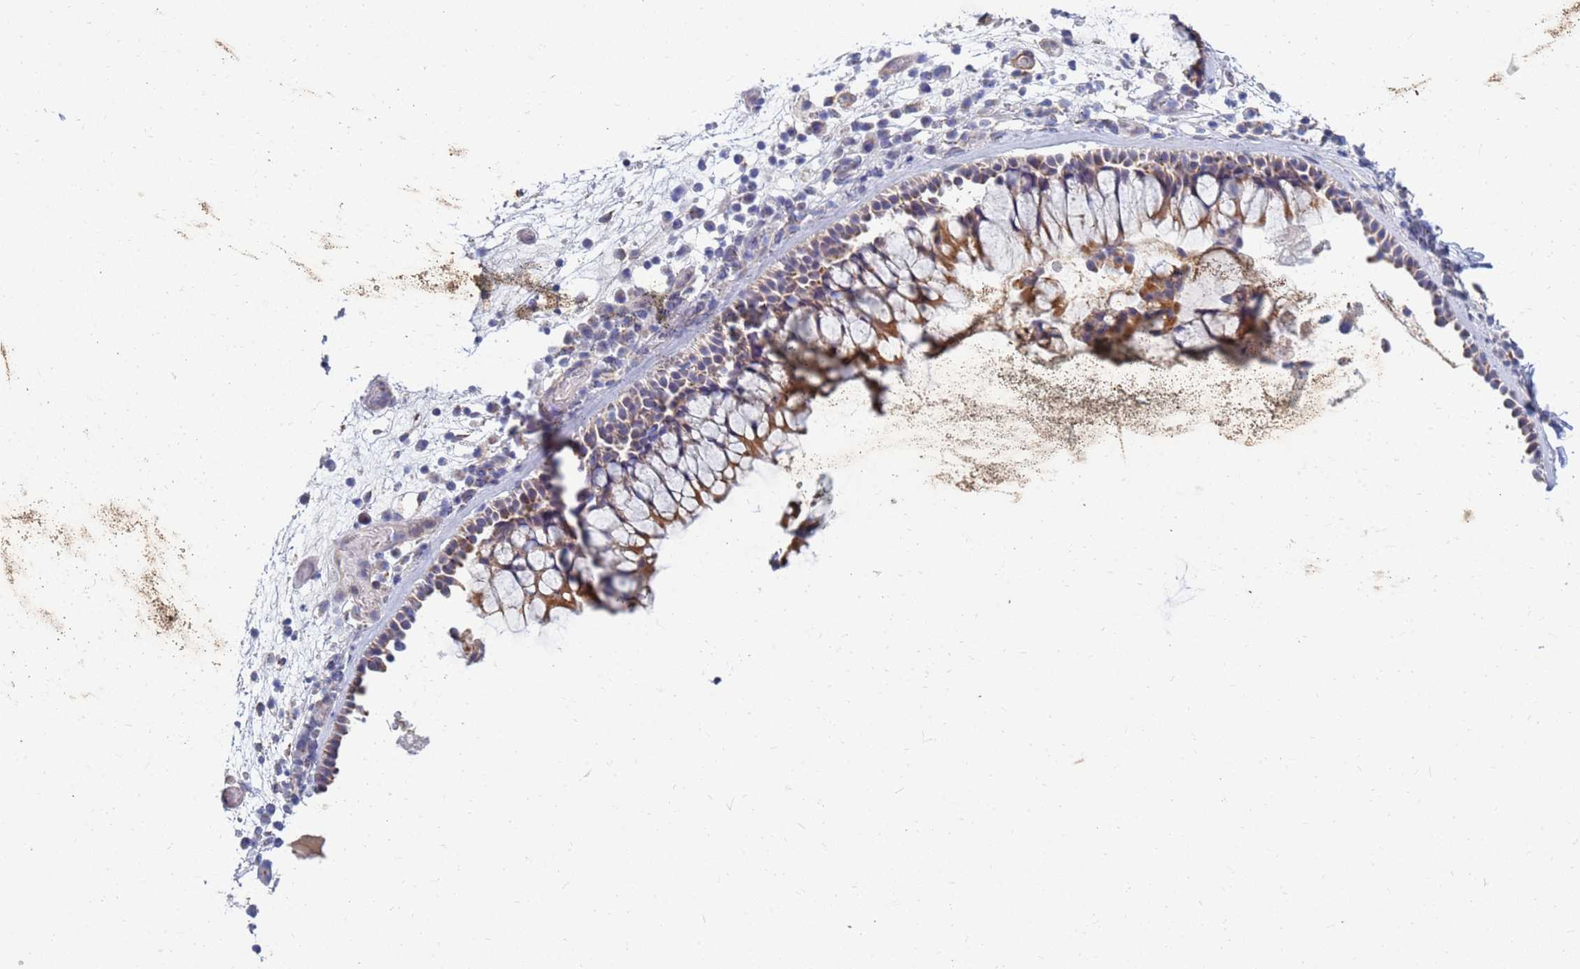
{"staining": {"intensity": "moderate", "quantity": ">75%", "location": "cytoplasmic/membranous"}, "tissue": "nasopharynx", "cell_type": "Respiratory epithelial cells", "image_type": "normal", "snomed": [{"axis": "morphology", "description": "Normal tissue, NOS"}, {"axis": "morphology", "description": "Inflammation, NOS"}, {"axis": "morphology", "description": "Malignant melanoma, Metastatic site"}, {"axis": "topography", "description": "Nasopharynx"}], "caption": "Immunohistochemical staining of unremarkable human nasopharynx shows moderate cytoplasmic/membranous protein positivity in approximately >75% of respiratory epithelial cells. (Stains: DAB in brown, nuclei in blue, Microscopy: brightfield microscopy at high magnification).", "gene": "SDR39U1", "patient": {"sex": "male", "age": 70}}